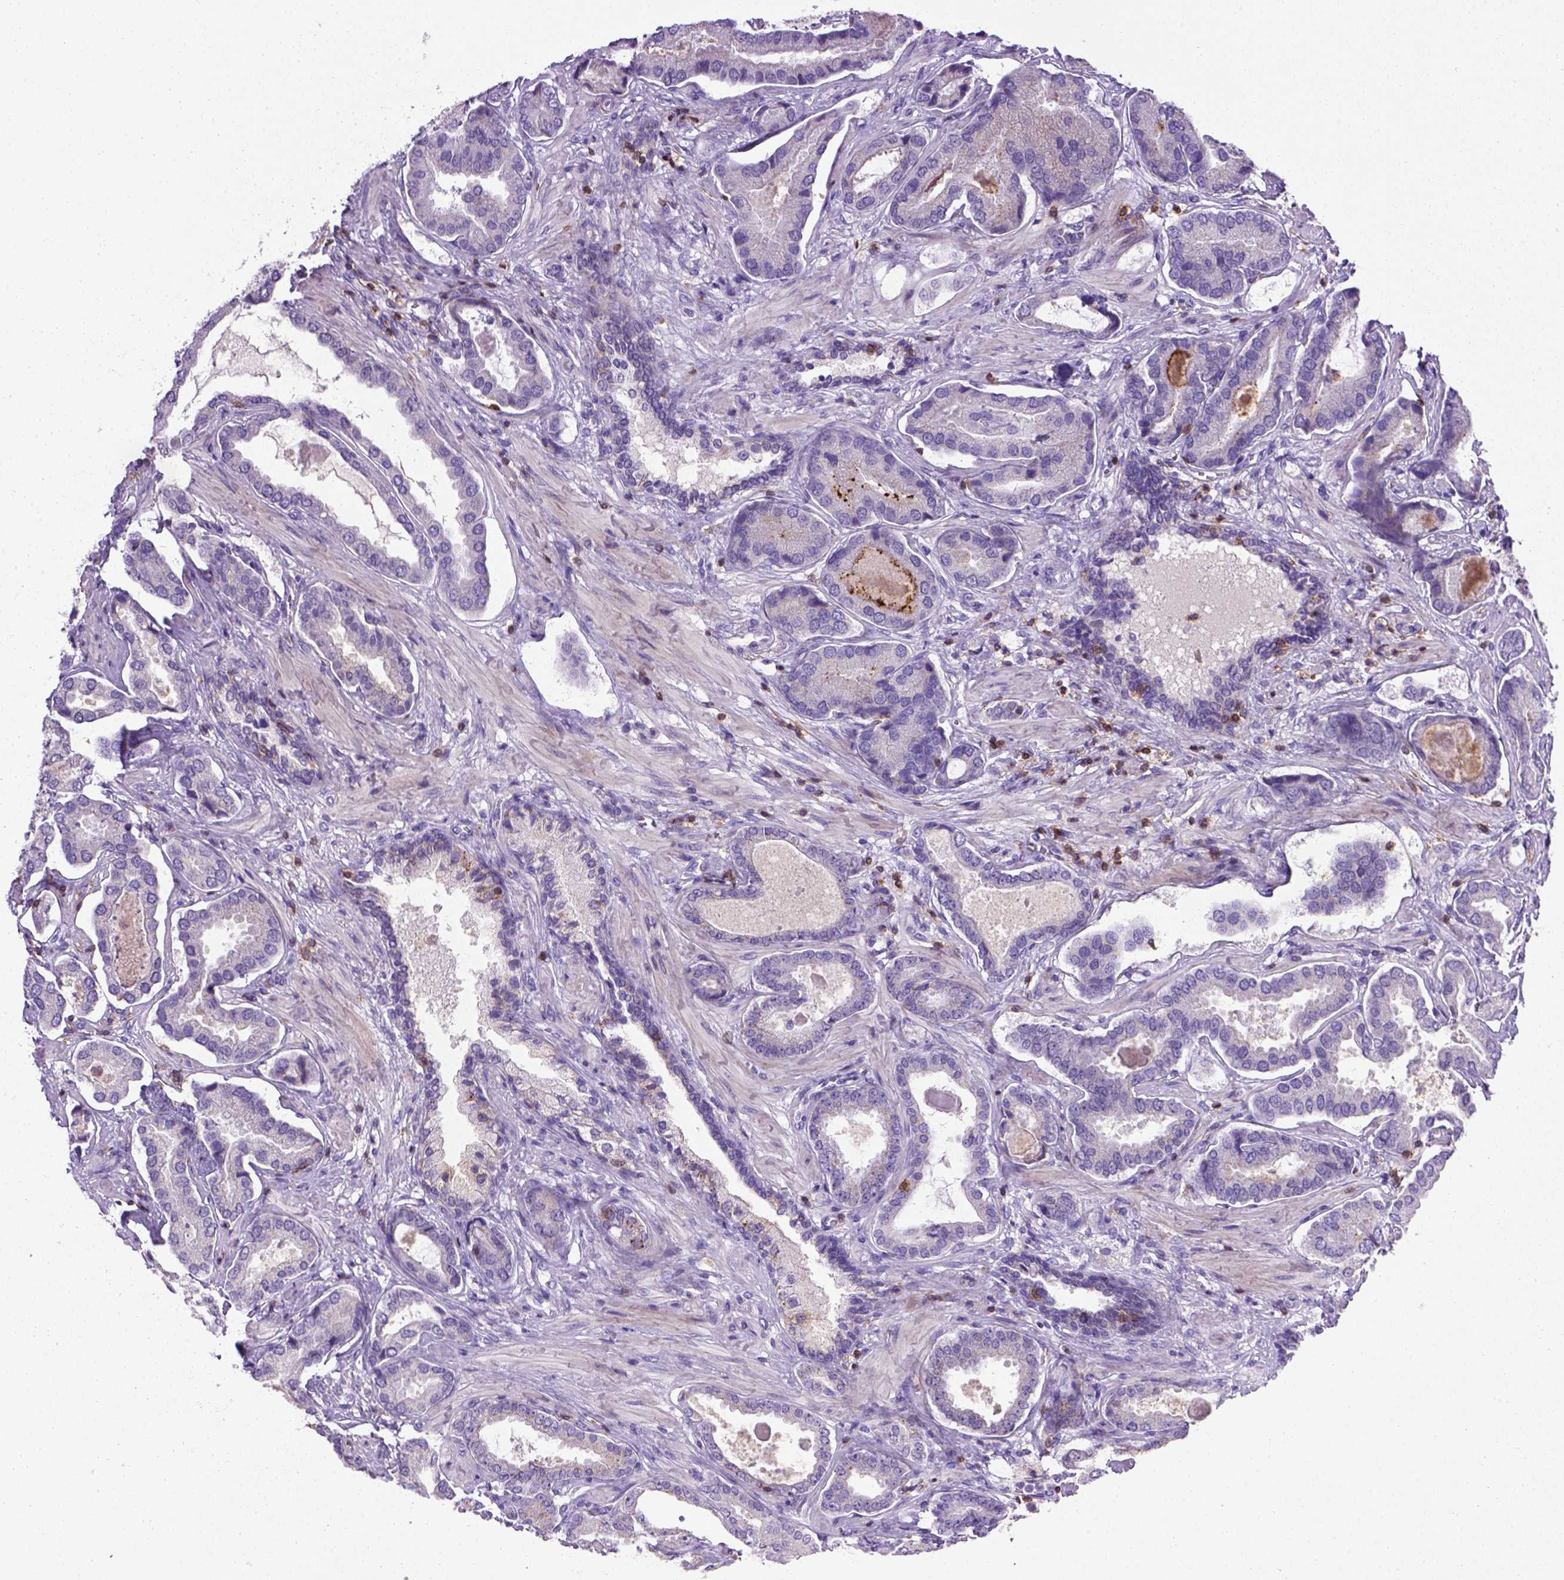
{"staining": {"intensity": "negative", "quantity": "none", "location": "none"}, "tissue": "prostate cancer", "cell_type": "Tumor cells", "image_type": "cancer", "snomed": [{"axis": "morphology", "description": "Adenocarcinoma, NOS"}, {"axis": "topography", "description": "Prostate"}], "caption": "Tumor cells are negative for protein expression in human prostate cancer (adenocarcinoma).", "gene": "CD3E", "patient": {"sex": "male", "age": 64}}